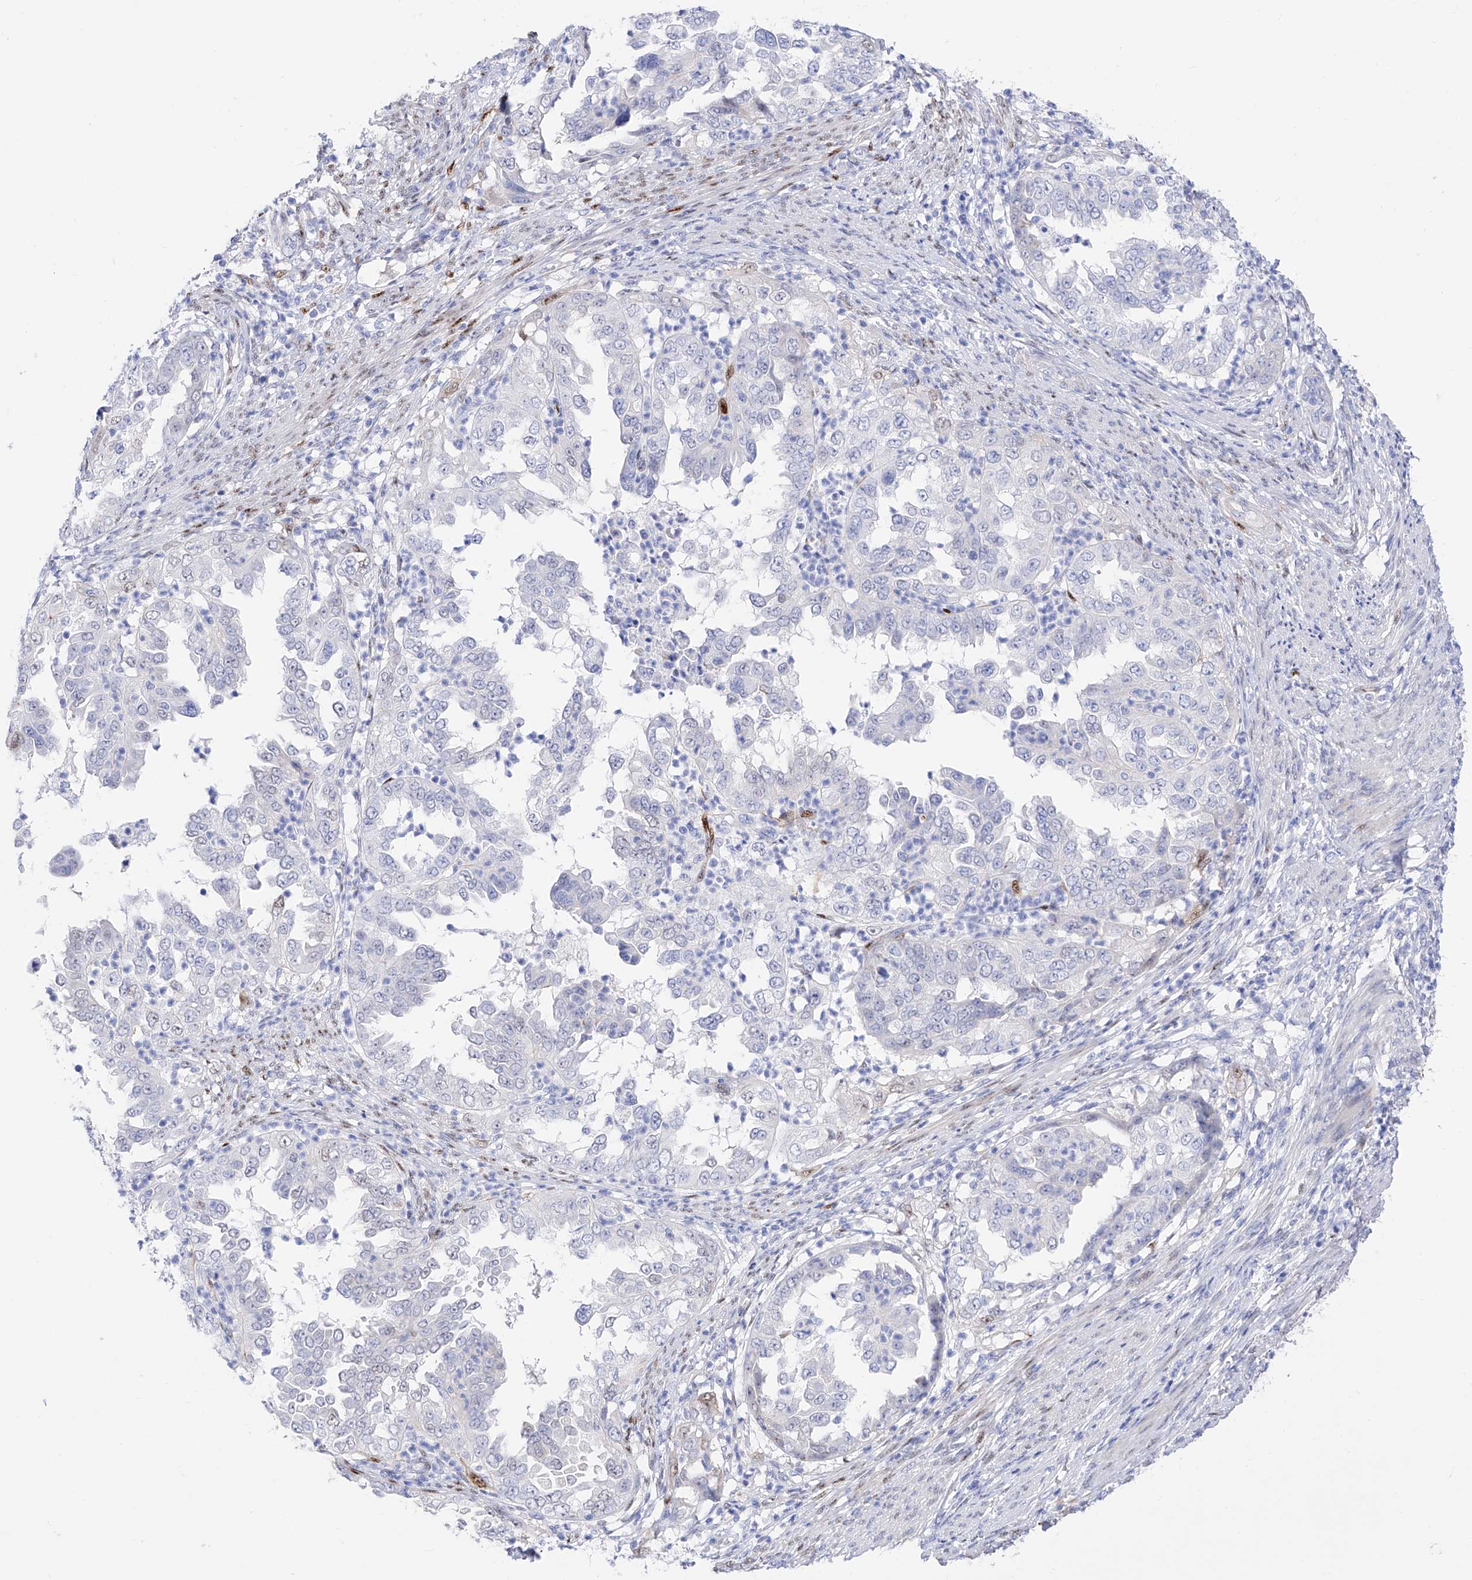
{"staining": {"intensity": "negative", "quantity": "none", "location": "none"}, "tissue": "endometrial cancer", "cell_type": "Tumor cells", "image_type": "cancer", "snomed": [{"axis": "morphology", "description": "Adenocarcinoma, NOS"}, {"axis": "topography", "description": "Endometrium"}], "caption": "Immunohistochemical staining of endometrial cancer displays no significant positivity in tumor cells.", "gene": "TRPC7", "patient": {"sex": "female", "age": 85}}